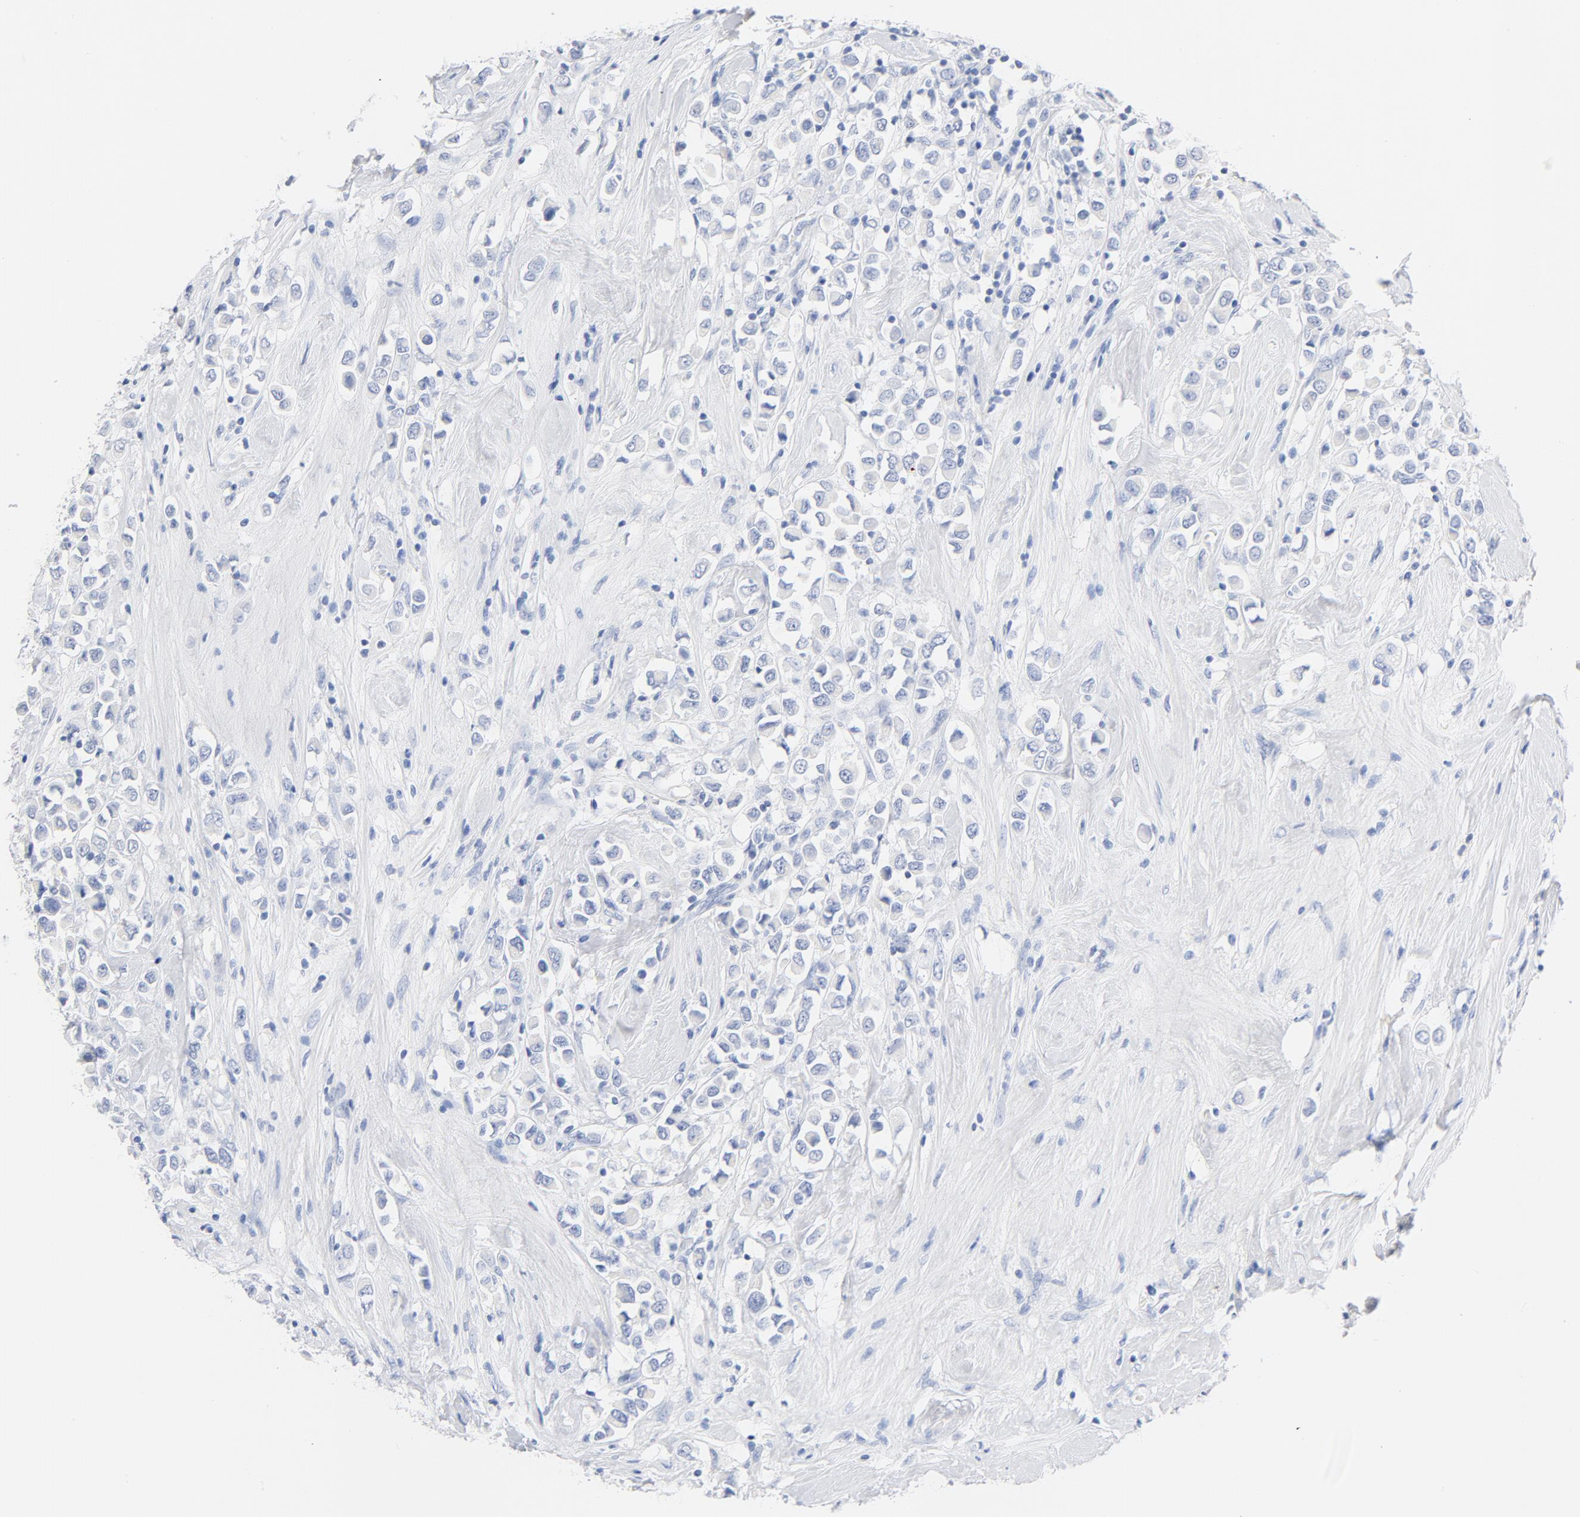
{"staining": {"intensity": "negative", "quantity": "none", "location": "none"}, "tissue": "breast cancer", "cell_type": "Tumor cells", "image_type": "cancer", "snomed": [{"axis": "morphology", "description": "Duct carcinoma"}, {"axis": "topography", "description": "Breast"}], "caption": "Immunohistochemistry of human invasive ductal carcinoma (breast) shows no expression in tumor cells.", "gene": "FGFR3", "patient": {"sex": "female", "age": 61}}